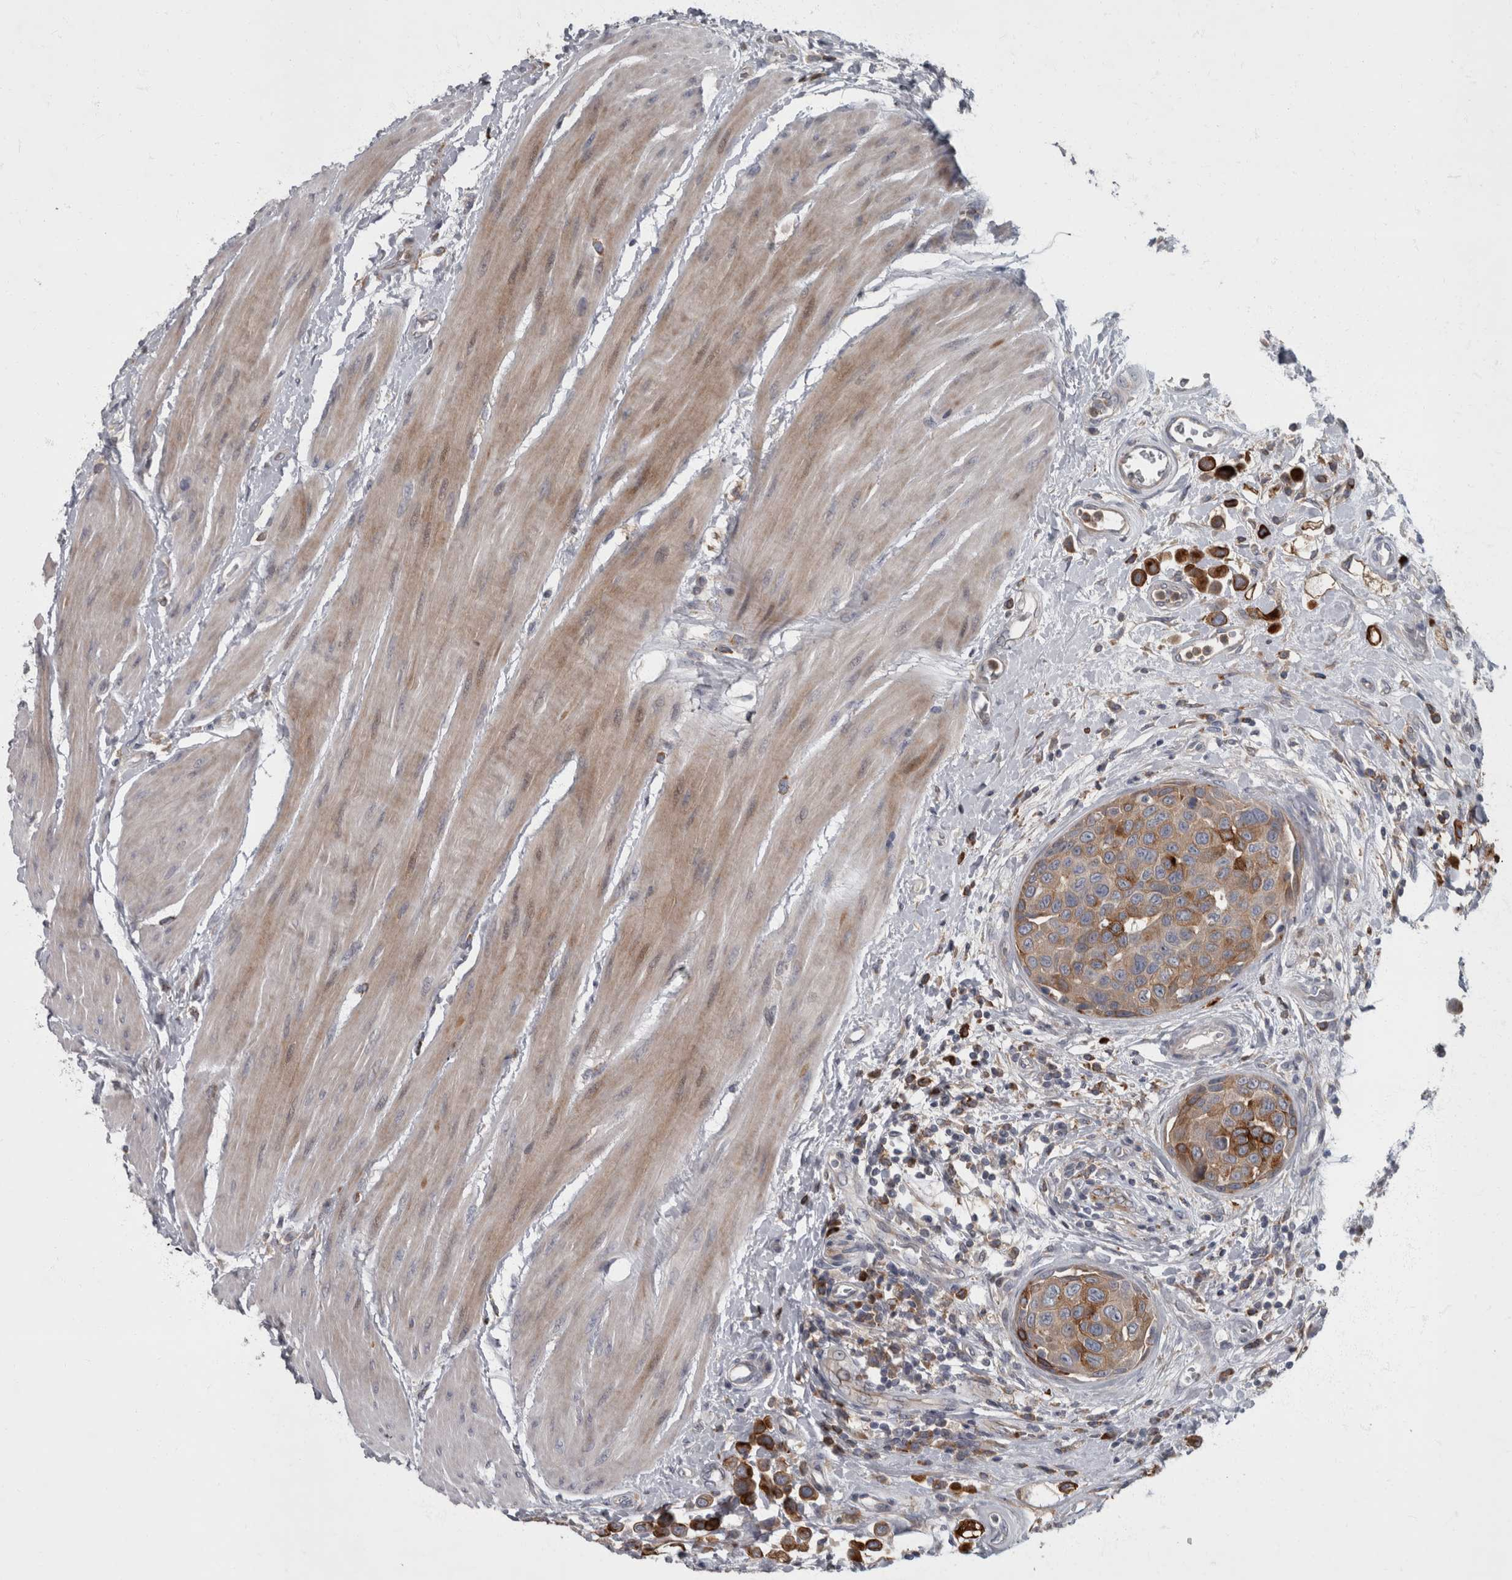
{"staining": {"intensity": "strong", "quantity": ">75%", "location": "cytoplasmic/membranous"}, "tissue": "urothelial cancer", "cell_type": "Tumor cells", "image_type": "cancer", "snomed": [{"axis": "morphology", "description": "Urothelial carcinoma, High grade"}, {"axis": "topography", "description": "Urinary bladder"}], "caption": "IHC micrograph of human urothelial cancer stained for a protein (brown), which exhibits high levels of strong cytoplasmic/membranous expression in approximately >75% of tumor cells.", "gene": "CDC42BPG", "patient": {"sex": "male", "age": 50}}